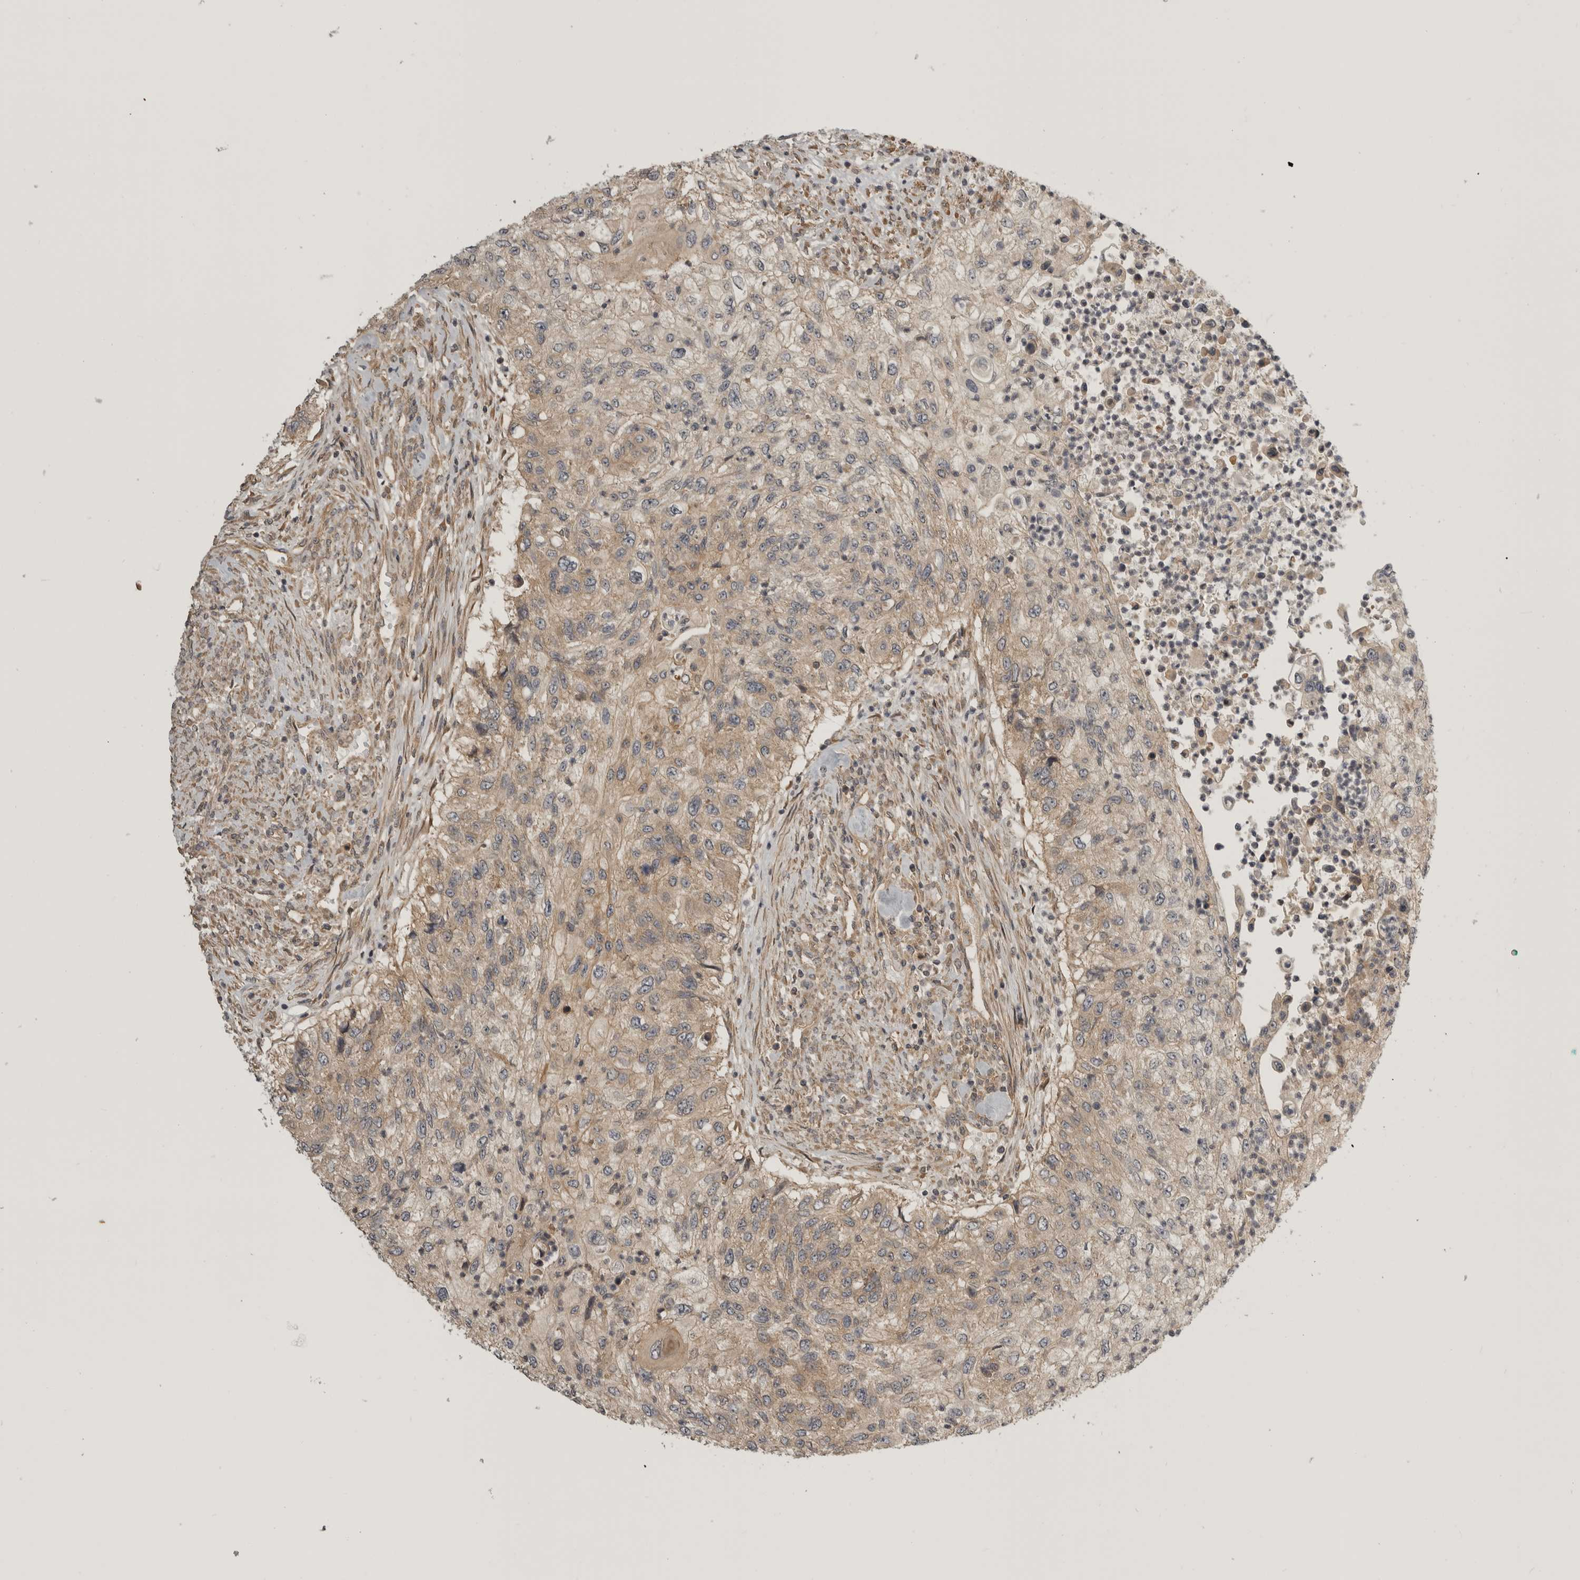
{"staining": {"intensity": "weak", "quantity": "25%-75%", "location": "cytoplasmic/membranous"}, "tissue": "urothelial cancer", "cell_type": "Tumor cells", "image_type": "cancer", "snomed": [{"axis": "morphology", "description": "Urothelial carcinoma, High grade"}, {"axis": "topography", "description": "Urinary bladder"}], "caption": "Immunohistochemistry staining of high-grade urothelial carcinoma, which shows low levels of weak cytoplasmic/membranous staining in approximately 25%-75% of tumor cells indicating weak cytoplasmic/membranous protein positivity. The staining was performed using DAB (3,3'-diaminobenzidine) (brown) for protein detection and nuclei were counterstained in hematoxylin (blue).", "gene": "CUEDC1", "patient": {"sex": "female", "age": 60}}